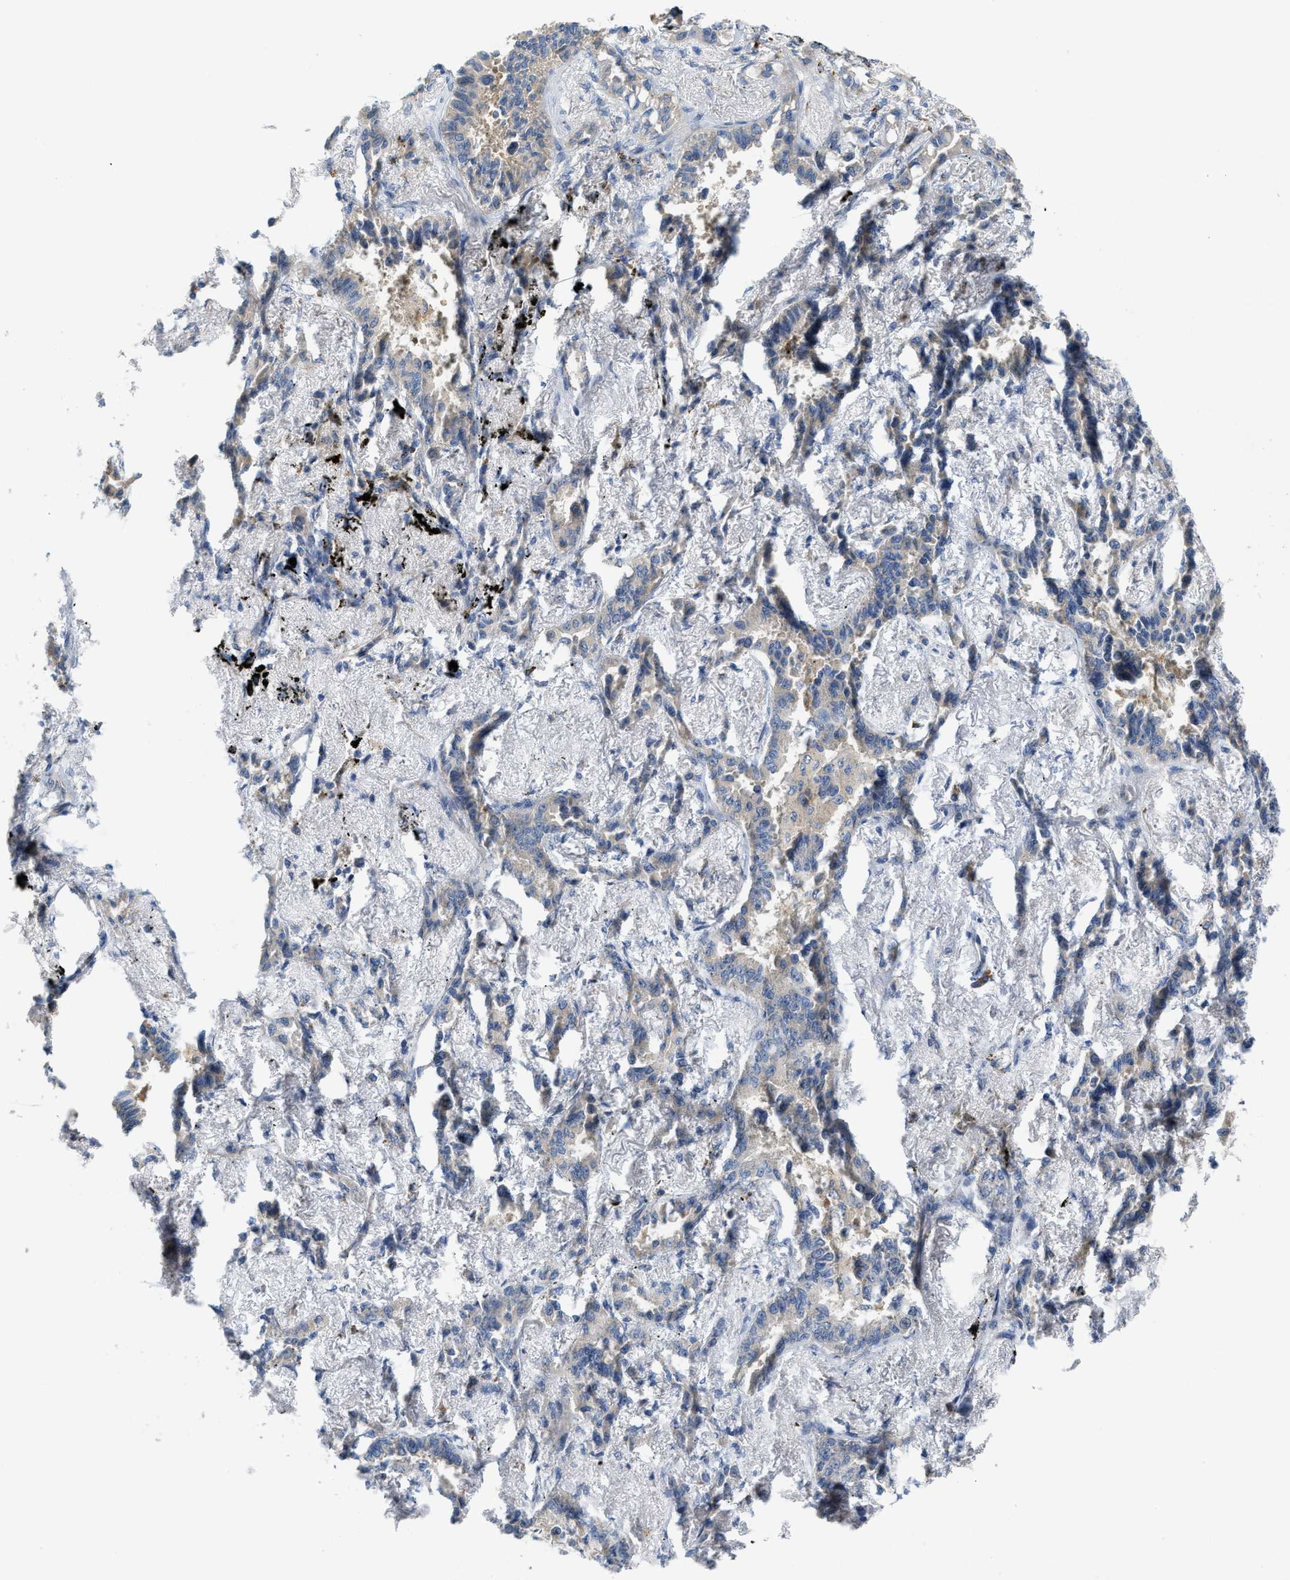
{"staining": {"intensity": "negative", "quantity": "none", "location": "none"}, "tissue": "lung cancer", "cell_type": "Tumor cells", "image_type": "cancer", "snomed": [{"axis": "morphology", "description": "Adenocarcinoma, NOS"}, {"axis": "topography", "description": "Lung"}], "caption": "Immunohistochemistry histopathology image of human lung cancer stained for a protein (brown), which displays no positivity in tumor cells.", "gene": "KLHDC10", "patient": {"sex": "male", "age": 59}}